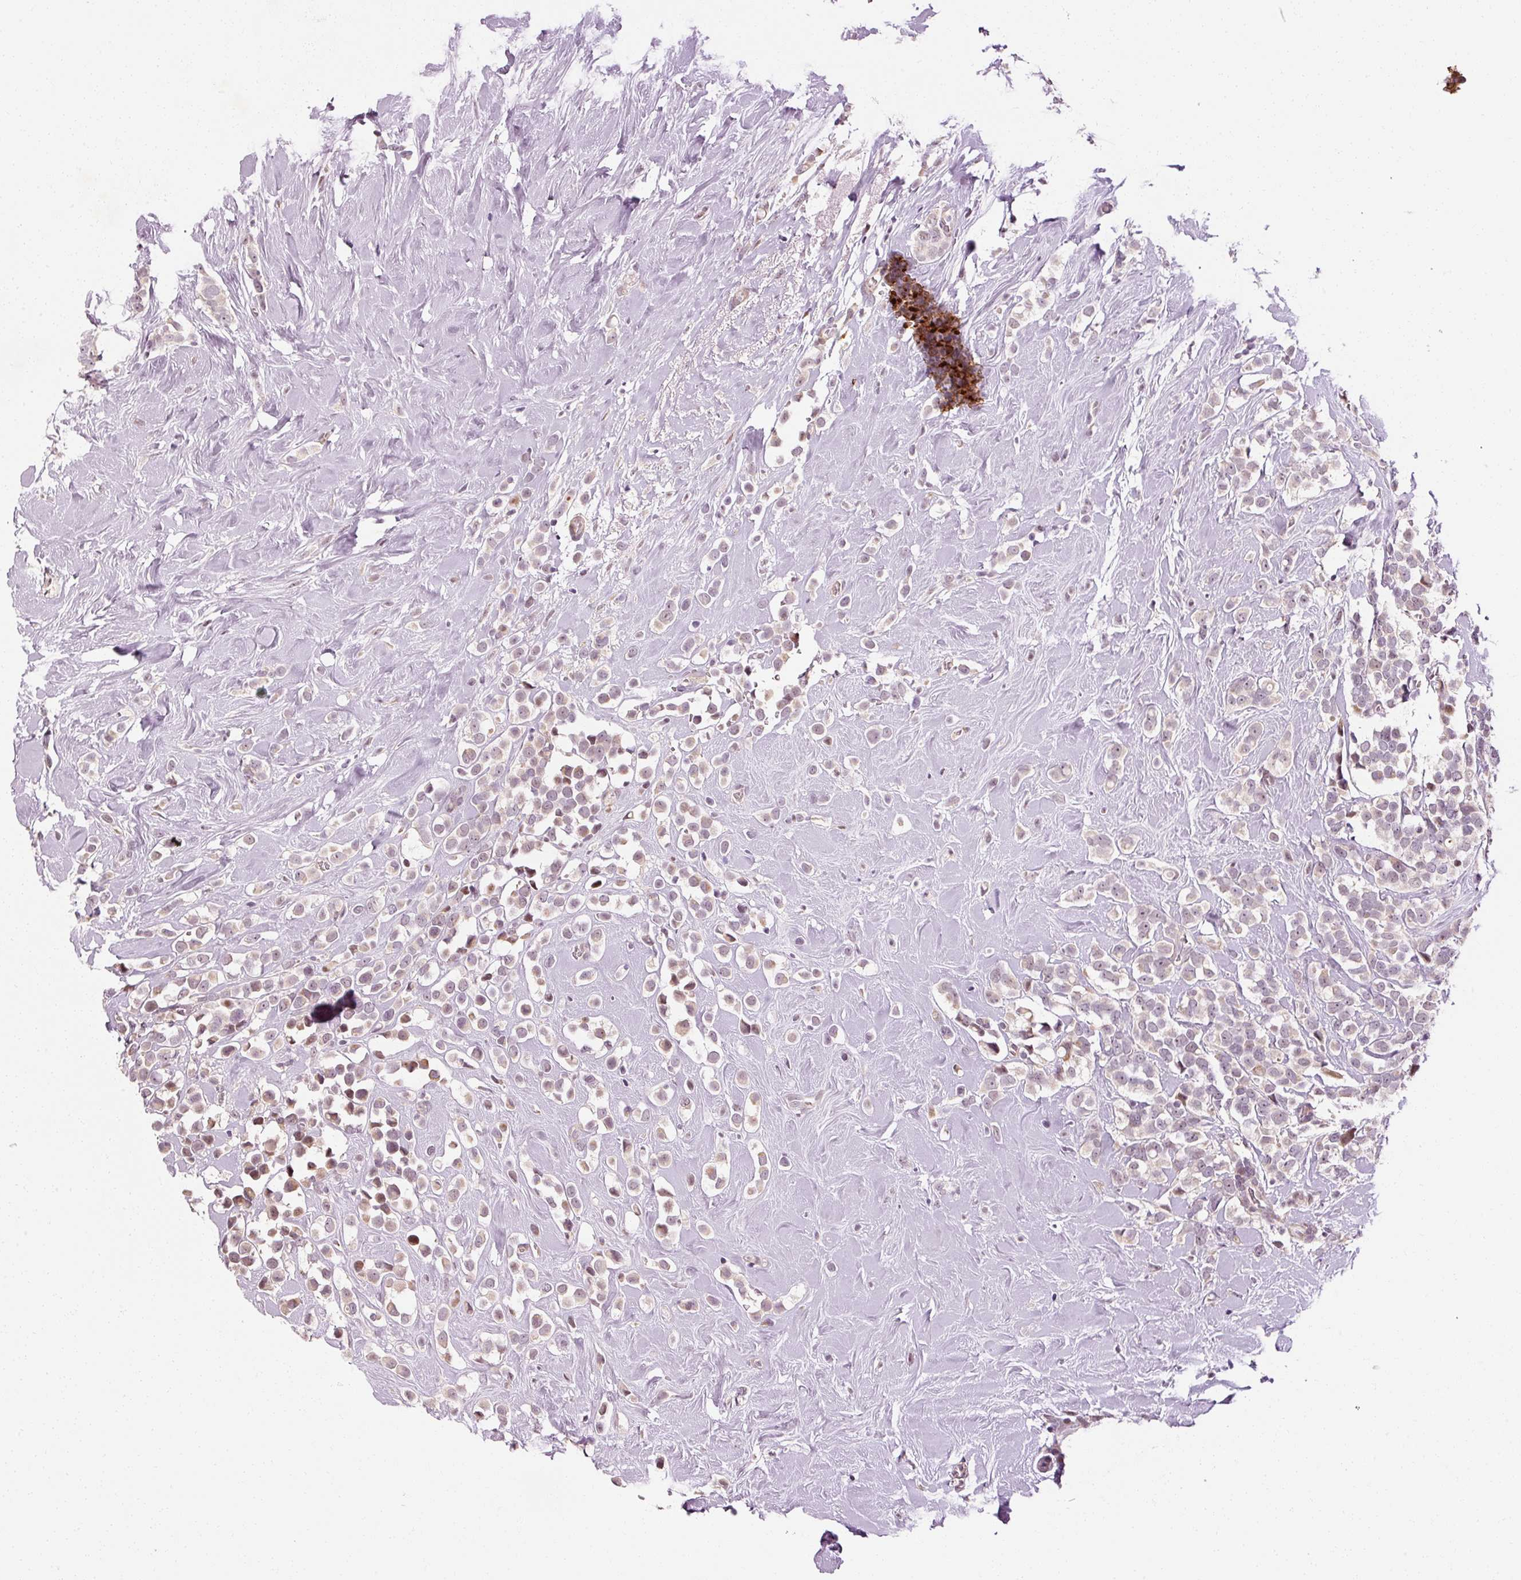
{"staining": {"intensity": "moderate", "quantity": "<25%", "location": "cytoplasmic/membranous,nuclear"}, "tissue": "breast cancer", "cell_type": "Tumor cells", "image_type": "cancer", "snomed": [{"axis": "morphology", "description": "Duct carcinoma"}, {"axis": "topography", "description": "Breast"}], "caption": "Protein expression analysis of breast intraductal carcinoma demonstrates moderate cytoplasmic/membranous and nuclear positivity in approximately <25% of tumor cells. (IHC, brightfield microscopy, high magnification).", "gene": "ANKRD20A1", "patient": {"sex": "female", "age": 80}}